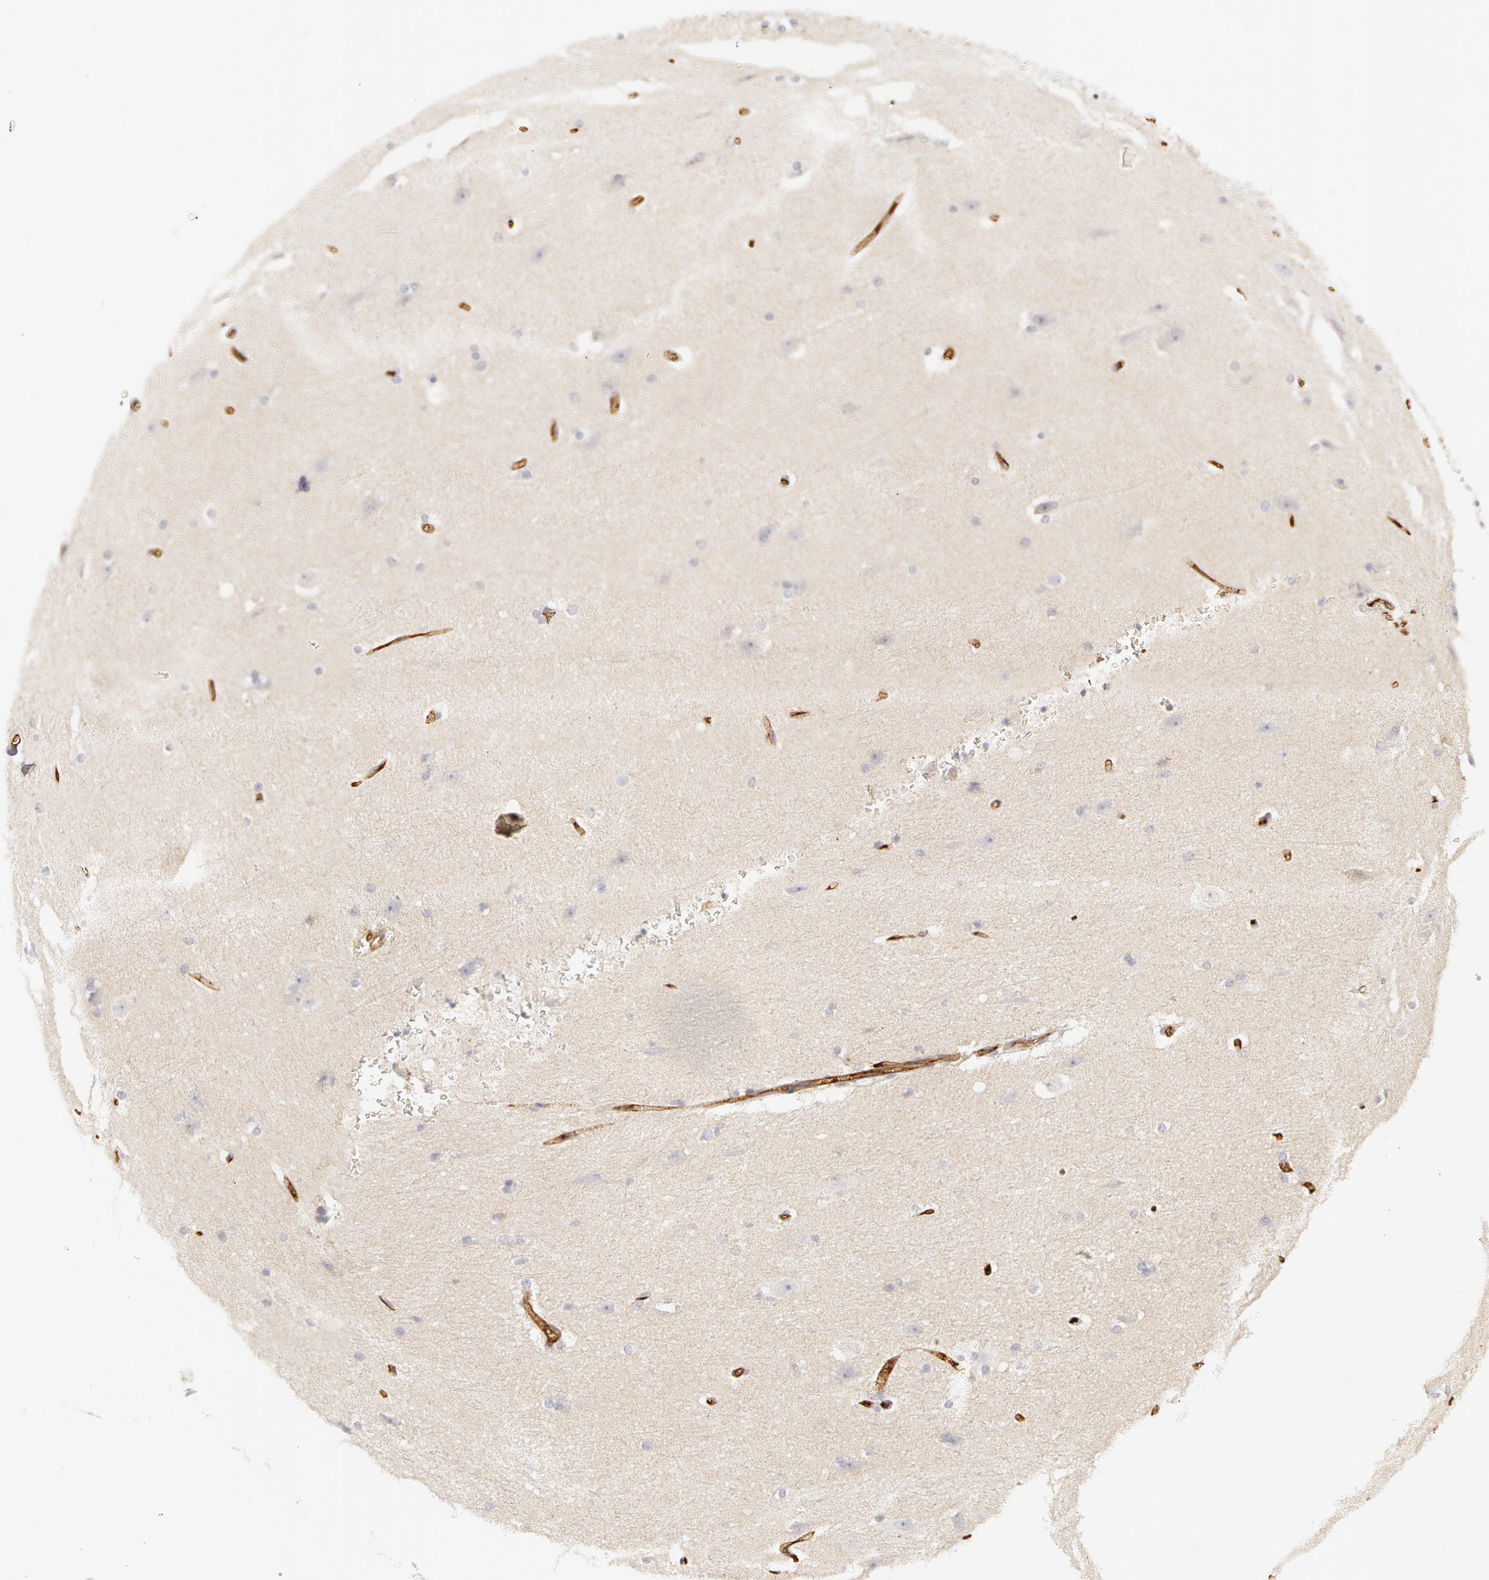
{"staining": {"intensity": "strong", "quantity": ">75%", "location": "cytoplasmic/membranous"}, "tissue": "cerebral cortex", "cell_type": "Endothelial cells", "image_type": "normal", "snomed": [{"axis": "morphology", "description": "Normal tissue, NOS"}, {"axis": "topography", "description": "Cerebral cortex"}, {"axis": "topography", "description": "Hippocampus"}], "caption": "This micrograph demonstrates normal cerebral cortex stained with IHC to label a protein in brown. The cytoplasmic/membranous of endothelial cells show strong positivity for the protein. Nuclei are counter-stained blue.", "gene": "ABCB1", "patient": {"sex": "female", "age": 19}}